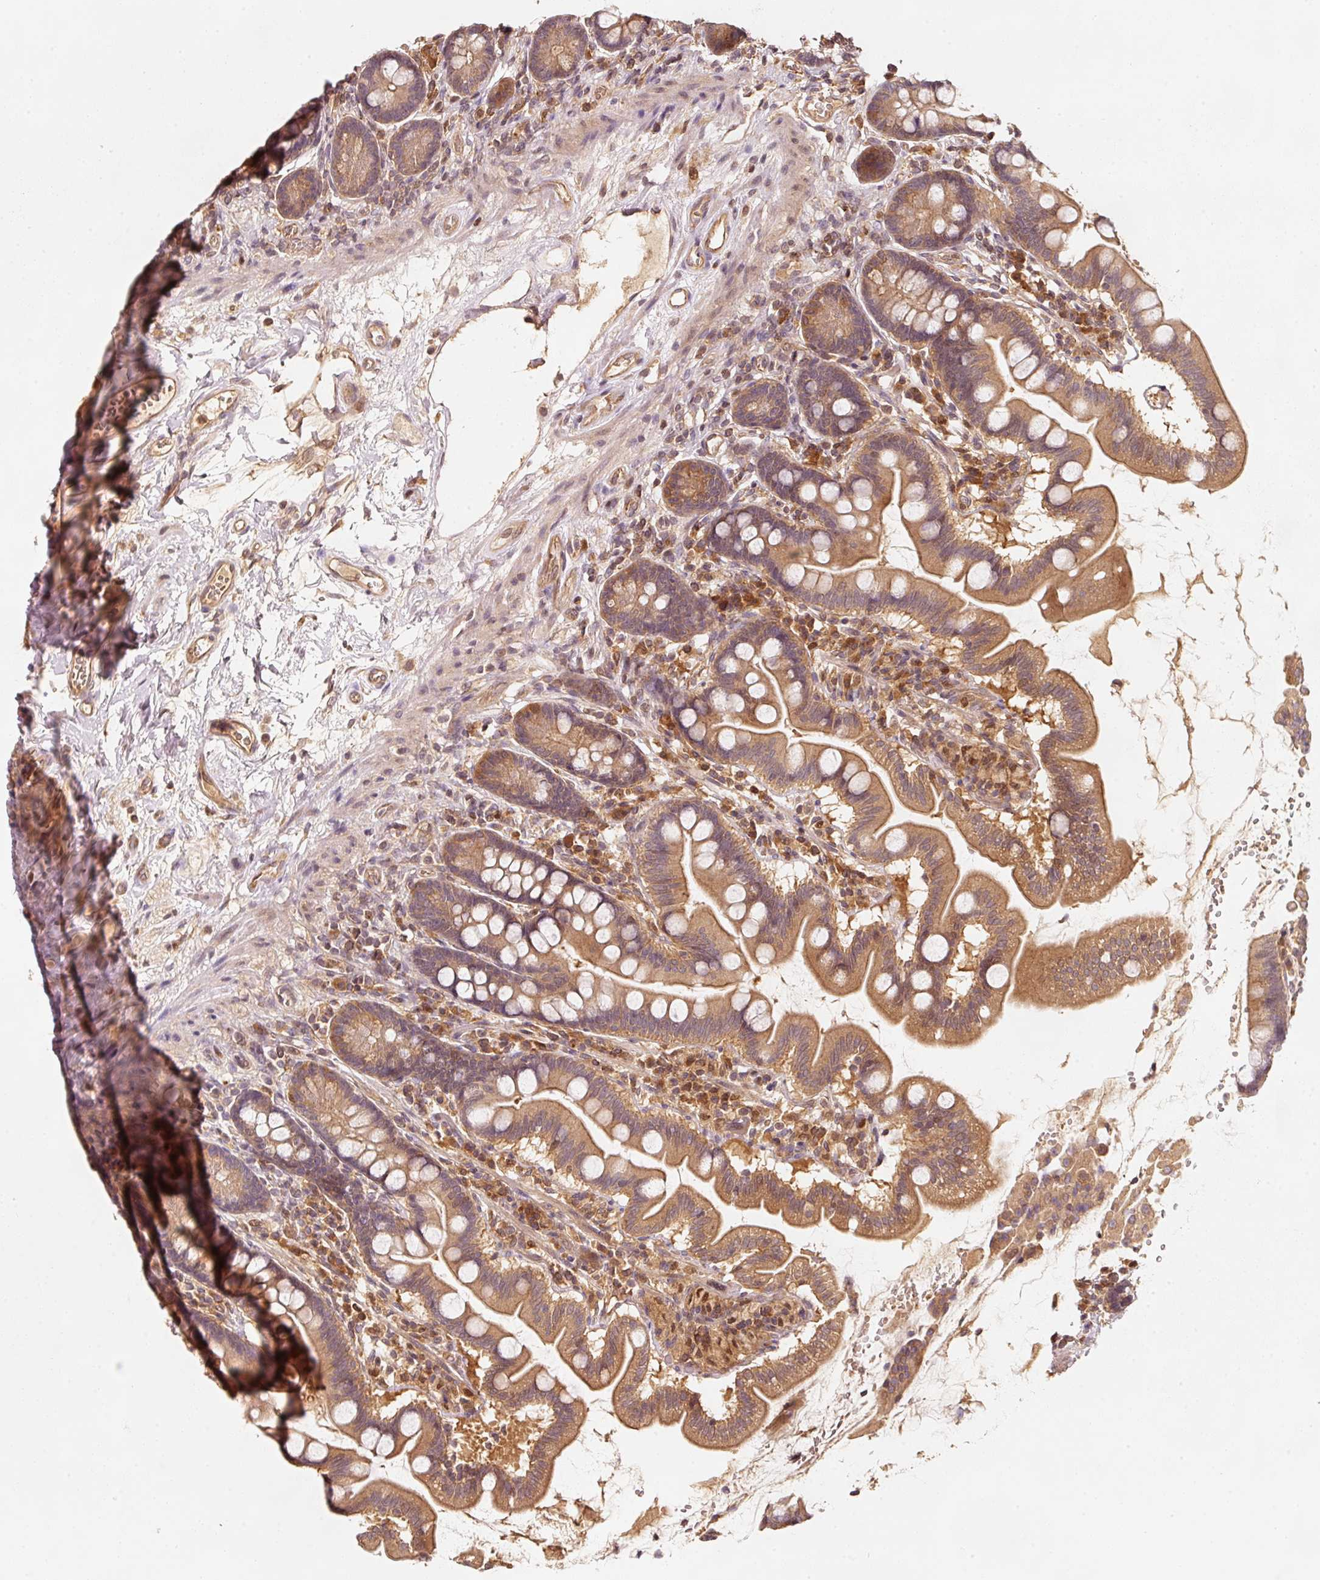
{"staining": {"intensity": "moderate", "quantity": ">75%", "location": "cytoplasmic/membranous"}, "tissue": "small intestine", "cell_type": "Glandular cells", "image_type": "normal", "snomed": [{"axis": "morphology", "description": "Normal tissue, NOS"}, {"axis": "topography", "description": "Small intestine"}], "caption": "DAB (3,3'-diaminobenzidine) immunohistochemical staining of benign small intestine reveals moderate cytoplasmic/membranous protein expression in about >75% of glandular cells. (DAB = brown stain, brightfield microscopy at high magnification).", "gene": "RRAS2", "patient": {"sex": "female", "age": 64}}